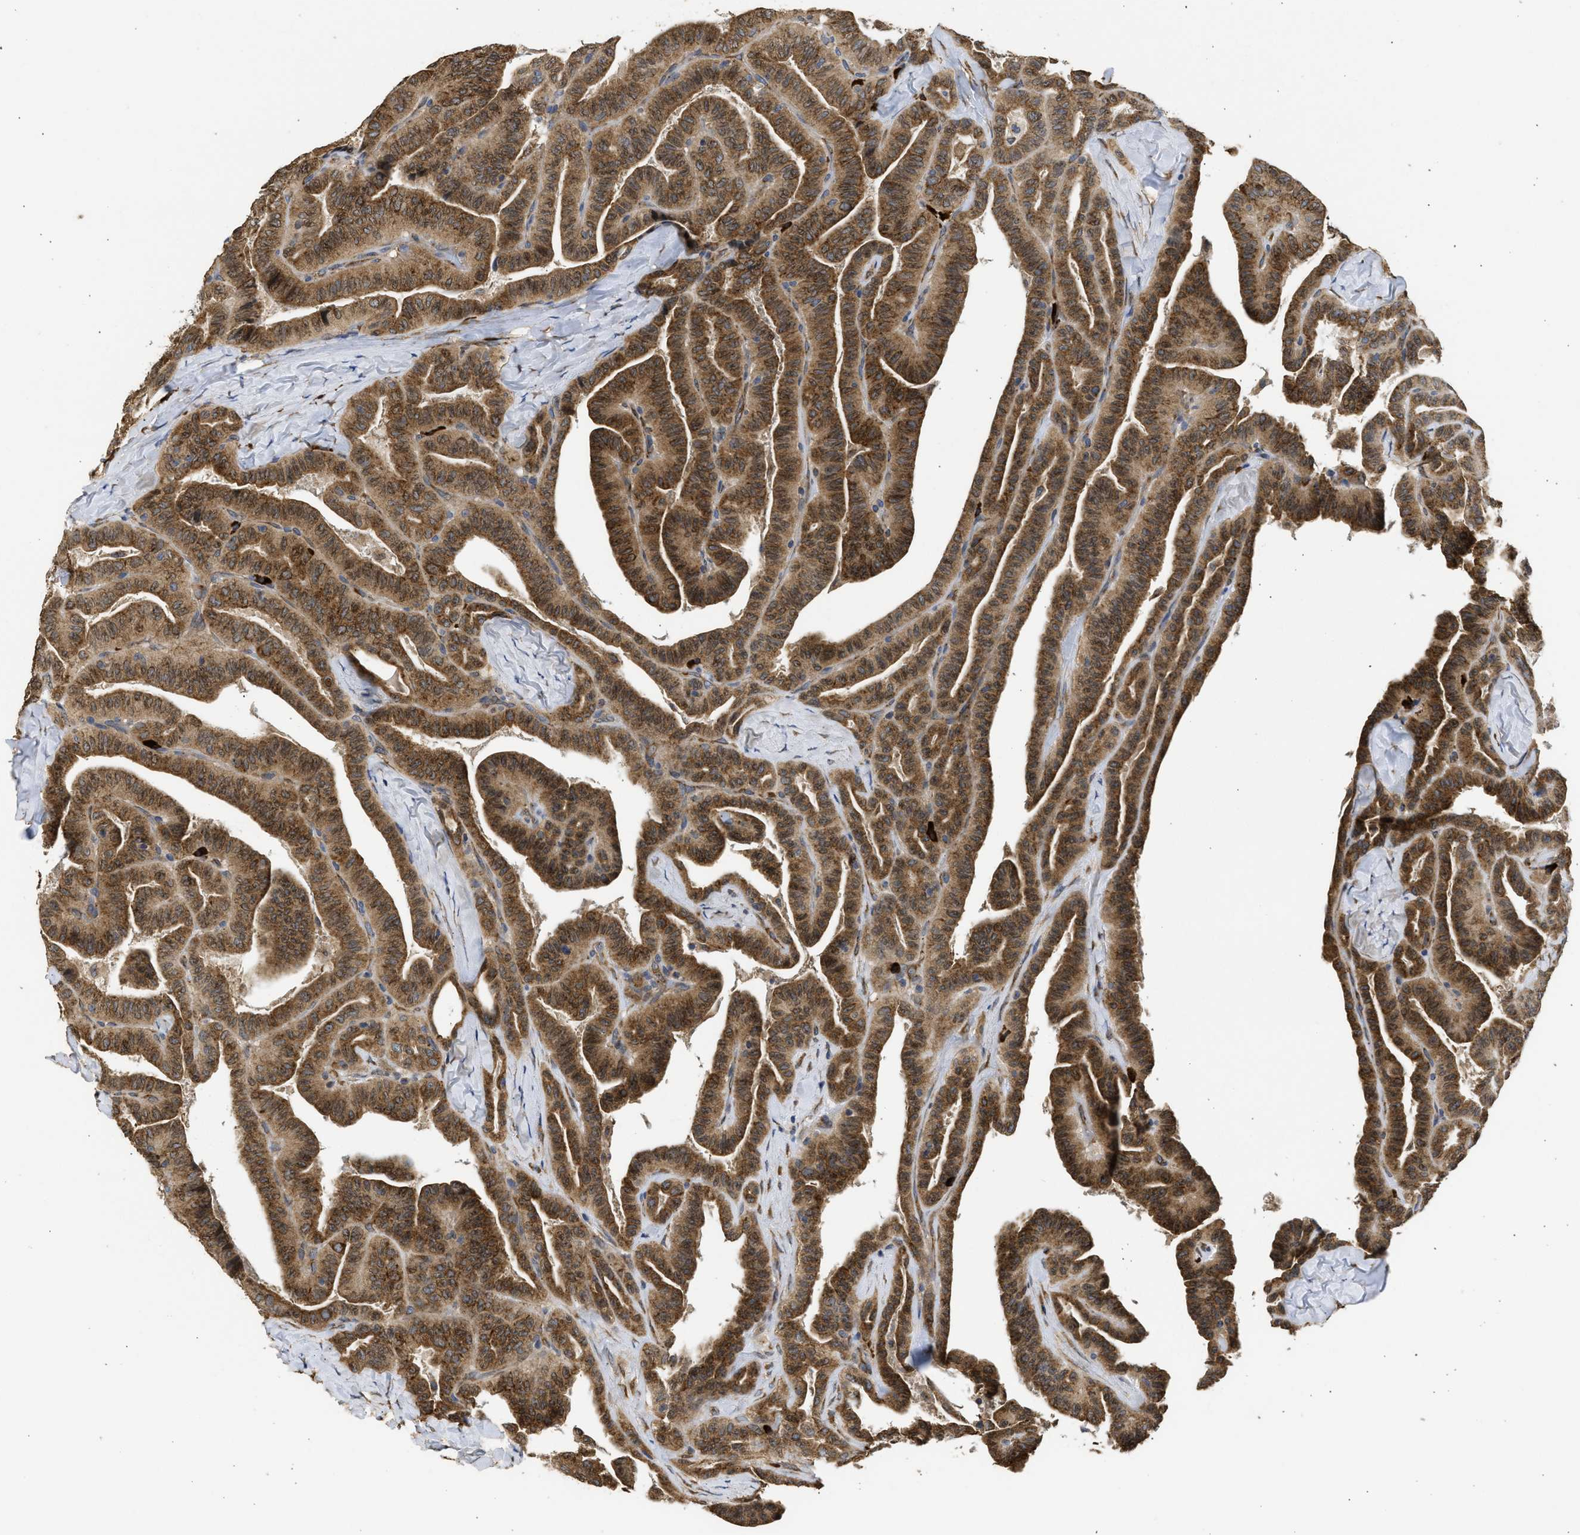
{"staining": {"intensity": "moderate", "quantity": ">75%", "location": "cytoplasmic/membranous"}, "tissue": "thyroid cancer", "cell_type": "Tumor cells", "image_type": "cancer", "snomed": [{"axis": "morphology", "description": "Papillary adenocarcinoma, NOS"}, {"axis": "topography", "description": "Thyroid gland"}], "caption": "Thyroid cancer stained with IHC exhibits moderate cytoplasmic/membranous expression in approximately >75% of tumor cells.", "gene": "DNAJC1", "patient": {"sex": "male", "age": 77}}